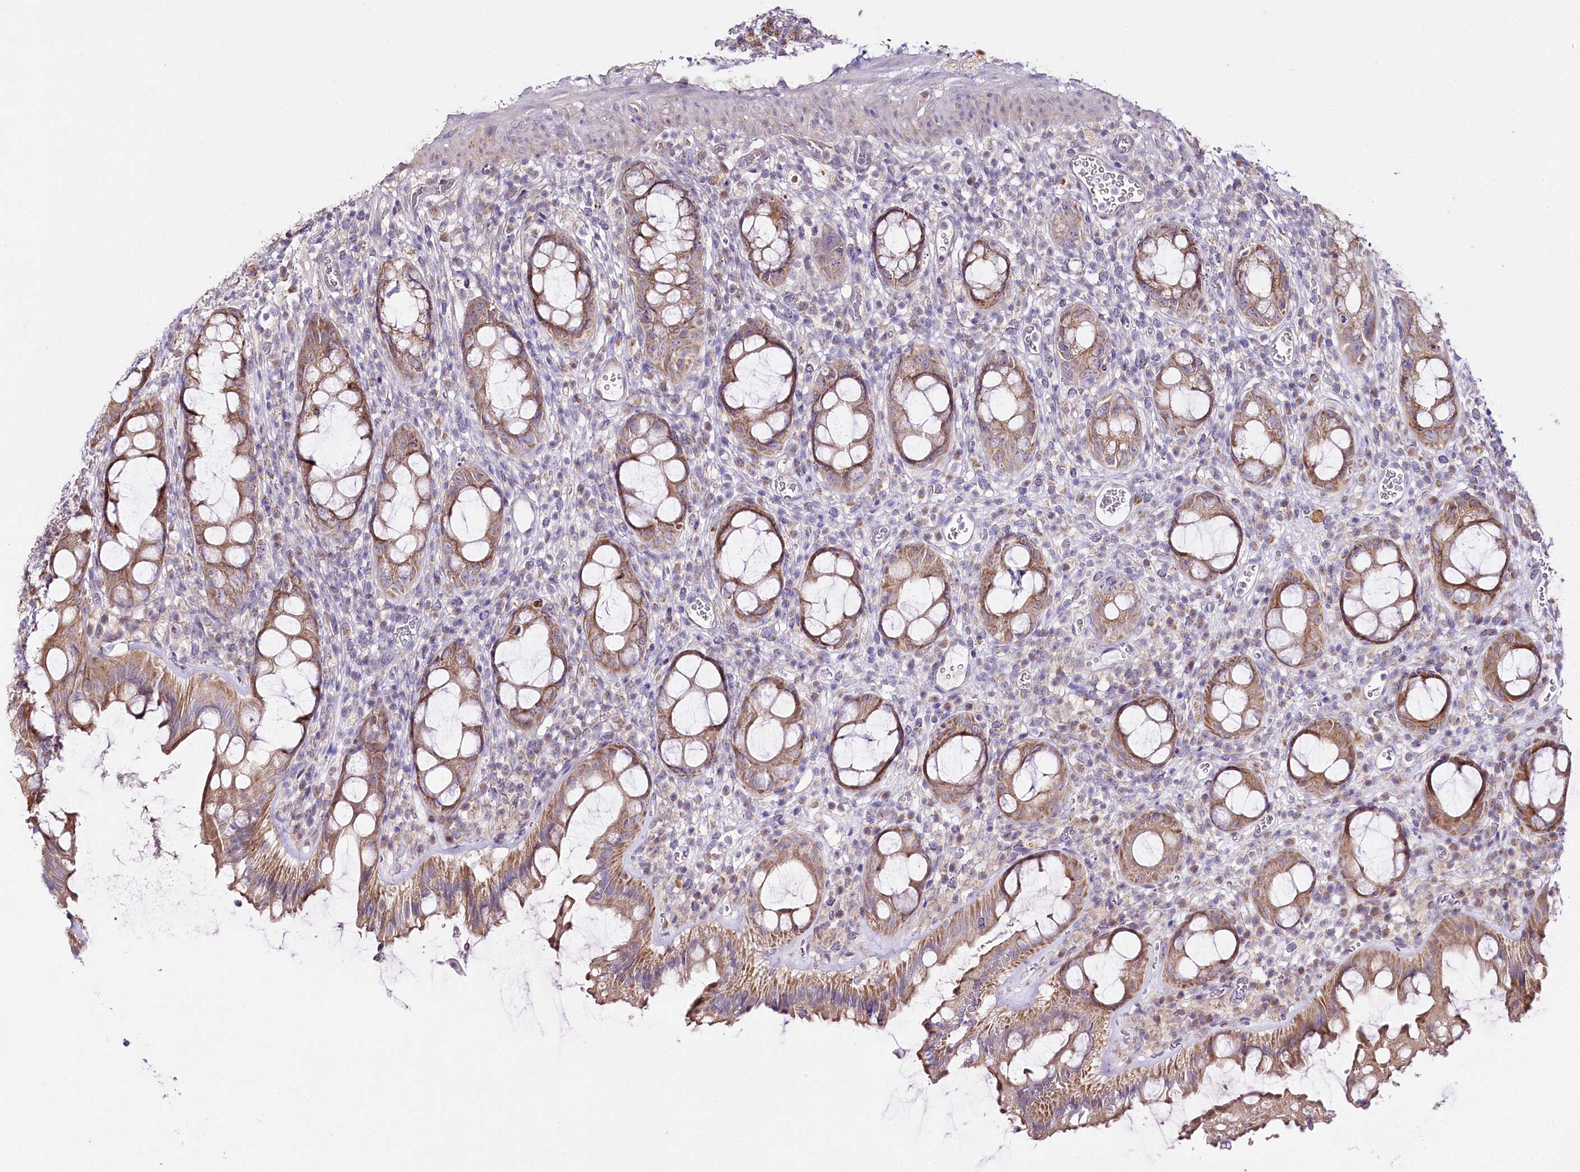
{"staining": {"intensity": "moderate", "quantity": ">75%", "location": "cytoplasmic/membranous"}, "tissue": "rectum", "cell_type": "Glandular cells", "image_type": "normal", "snomed": [{"axis": "morphology", "description": "Normal tissue, NOS"}, {"axis": "topography", "description": "Rectum"}], "caption": "Immunohistochemistry of benign rectum shows medium levels of moderate cytoplasmic/membranous positivity in about >75% of glandular cells. Nuclei are stained in blue.", "gene": "ZNF226", "patient": {"sex": "female", "age": 57}}